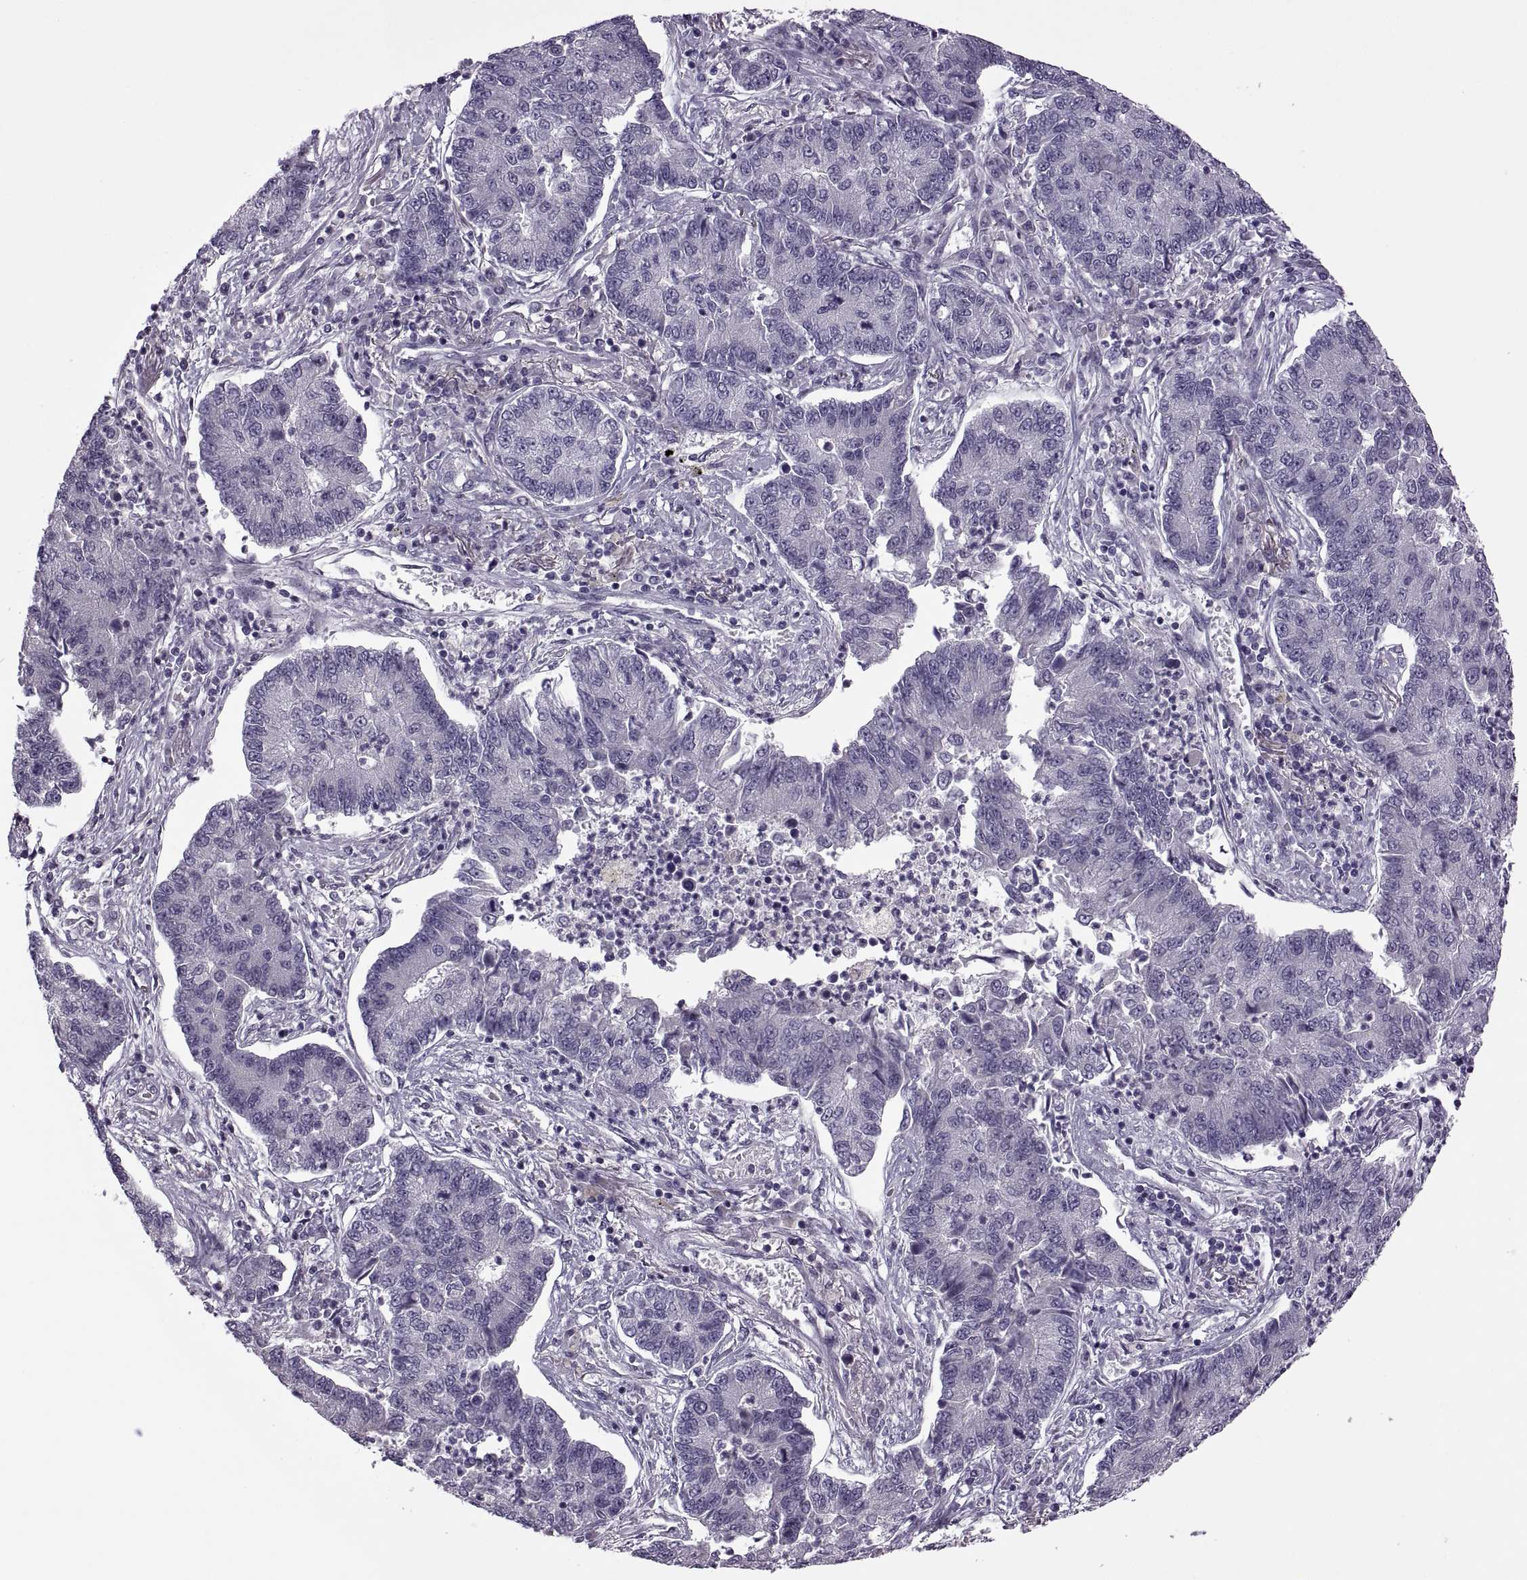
{"staining": {"intensity": "negative", "quantity": "none", "location": "none"}, "tissue": "lung cancer", "cell_type": "Tumor cells", "image_type": "cancer", "snomed": [{"axis": "morphology", "description": "Adenocarcinoma, NOS"}, {"axis": "topography", "description": "Lung"}], "caption": "Histopathology image shows no significant protein staining in tumor cells of lung cancer (adenocarcinoma).", "gene": "RSPH6A", "patient": {"sex": "female", "age": 57}}